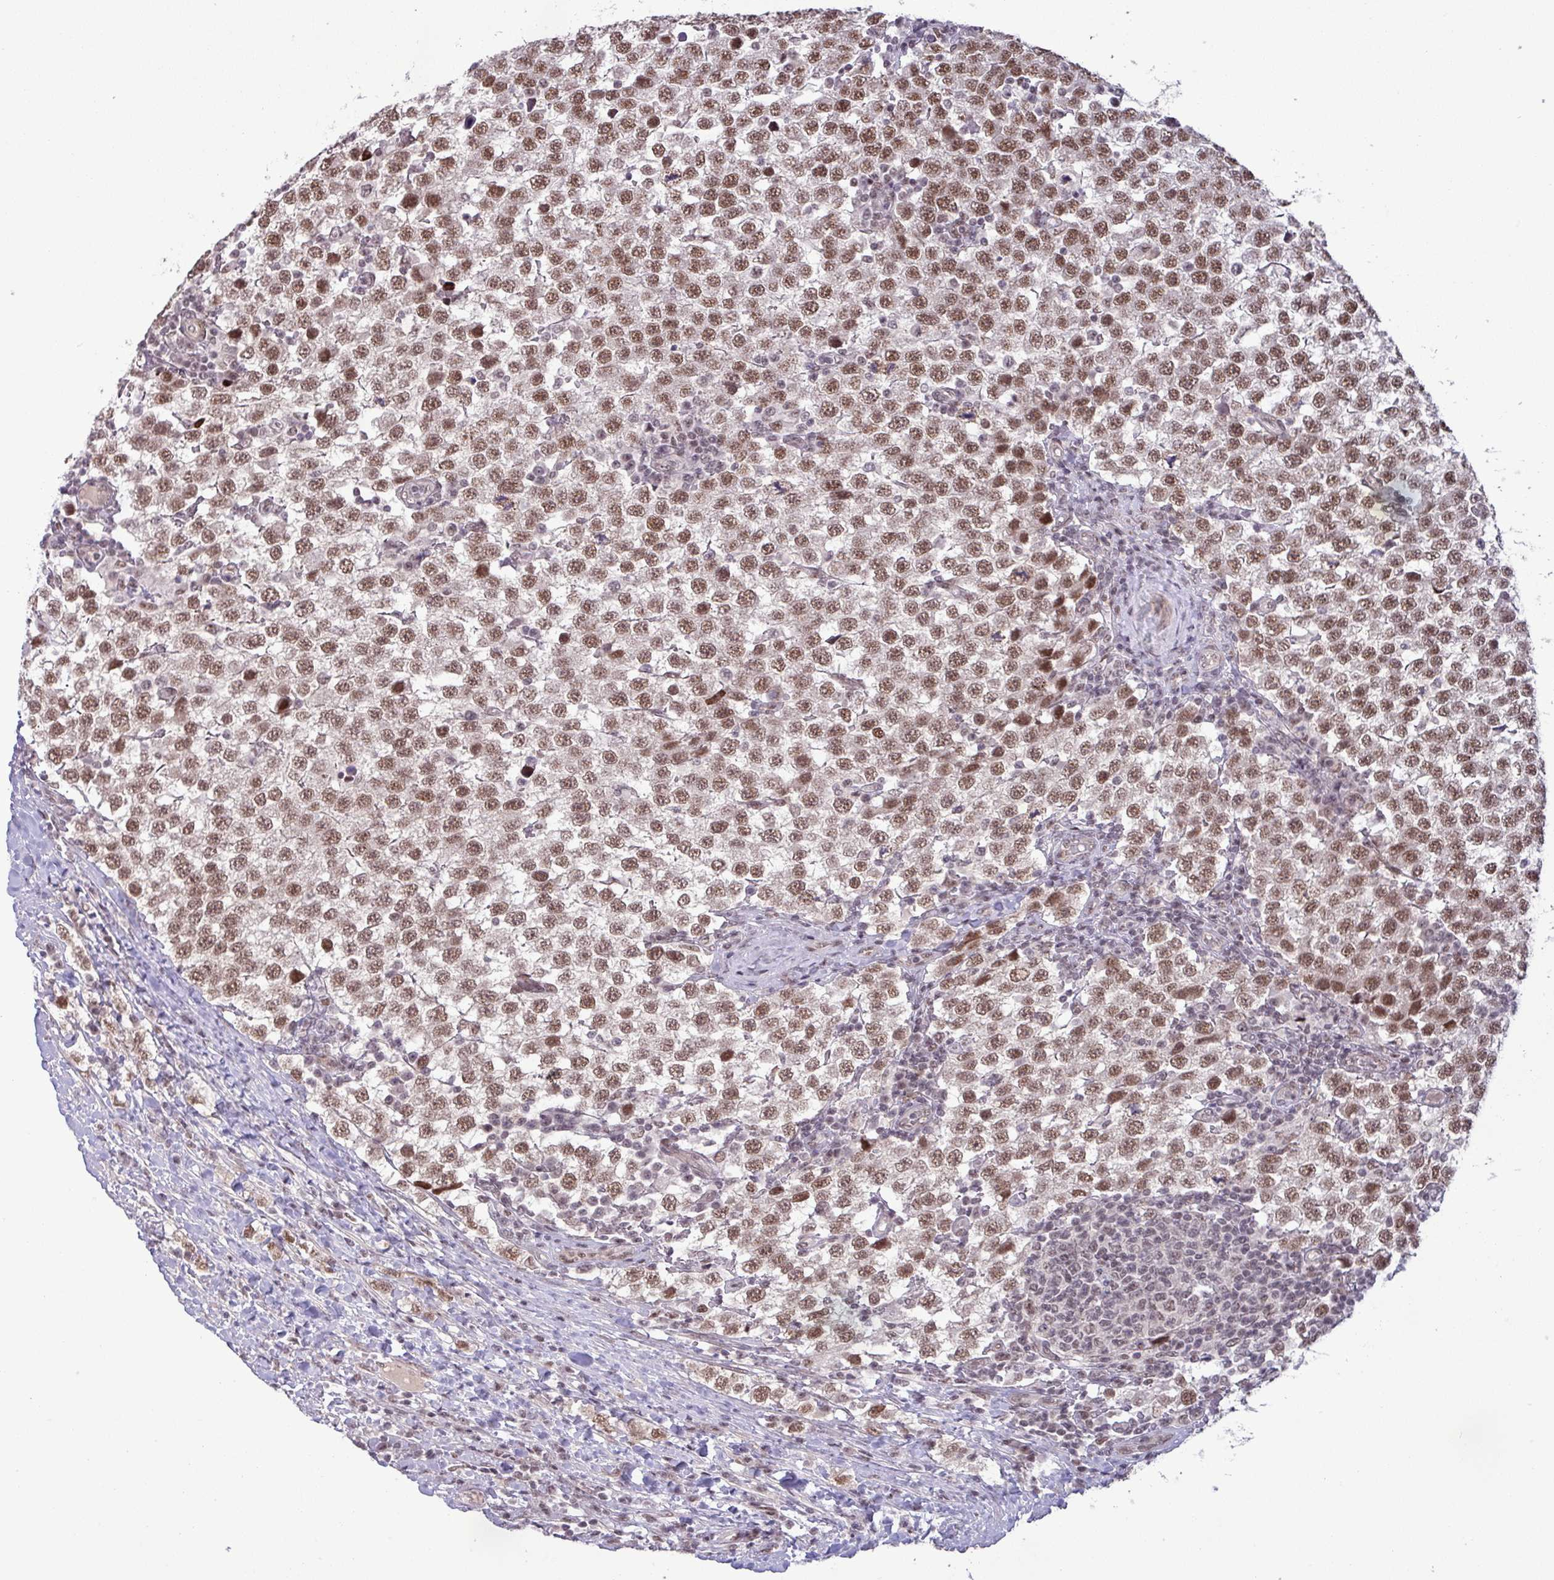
{"staining": {"intensity": "moderate", "quantity": ">75%", "location": "nuclear"}, "tissue": "testis cancer", "cell_type": "Tumor cells", "image_type": "cancer", "snomed": [{"axis": "morphology", "description": "Seminoma, NOS"}, {"axis": "topography", "description": "Testis"}], "caption": "A histopathology image of human testis cancer stained for a protein demonstrates moderate nuclear brown staining in tumor cells.", "gene": "PTPN20", "patient": {"sex": "male", "age": 34}}